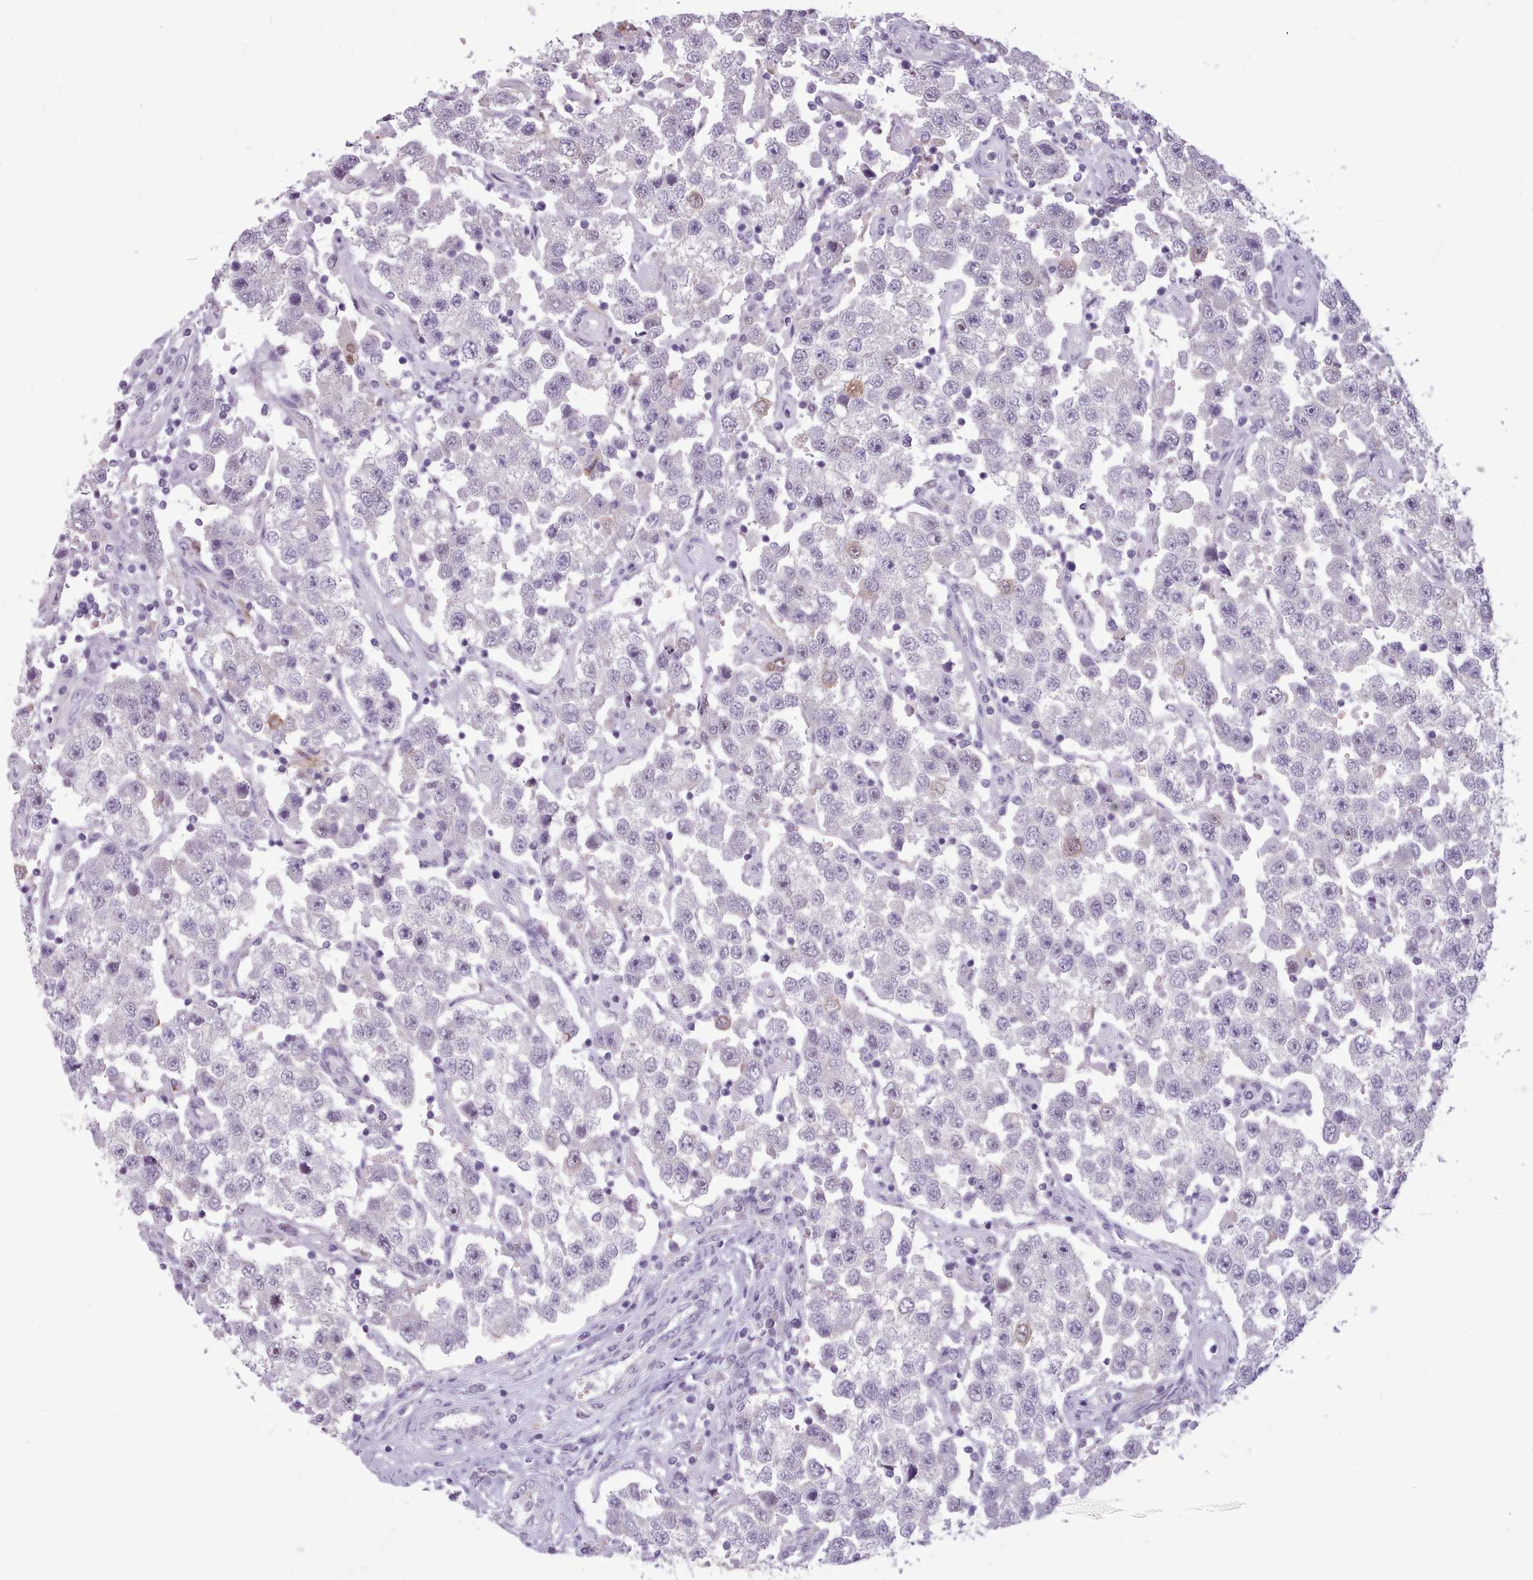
{"staining": {"intensity": "negative", "quantity": "none", "location": "none"}, "tissue": "testis cancer", "cell_type": "Tumor cells", "image_type": "cancer", "snomed": [{"axis": "morphology", "description": "Seminoma, NOS"}, {"axis": "topography", "description": "Testis"}], "caption": "Tumor cells show no significant protein staining in testis seminoma. The staining was performed using DAB (3,3'-diaminobenzidine) to visualize the protein expression in brown, while the nuclei were stained in blue with hematoxylin (Magnification: 20x).", "gene": "SLURP1", "patient": {"sex": "male", "age": 37}}